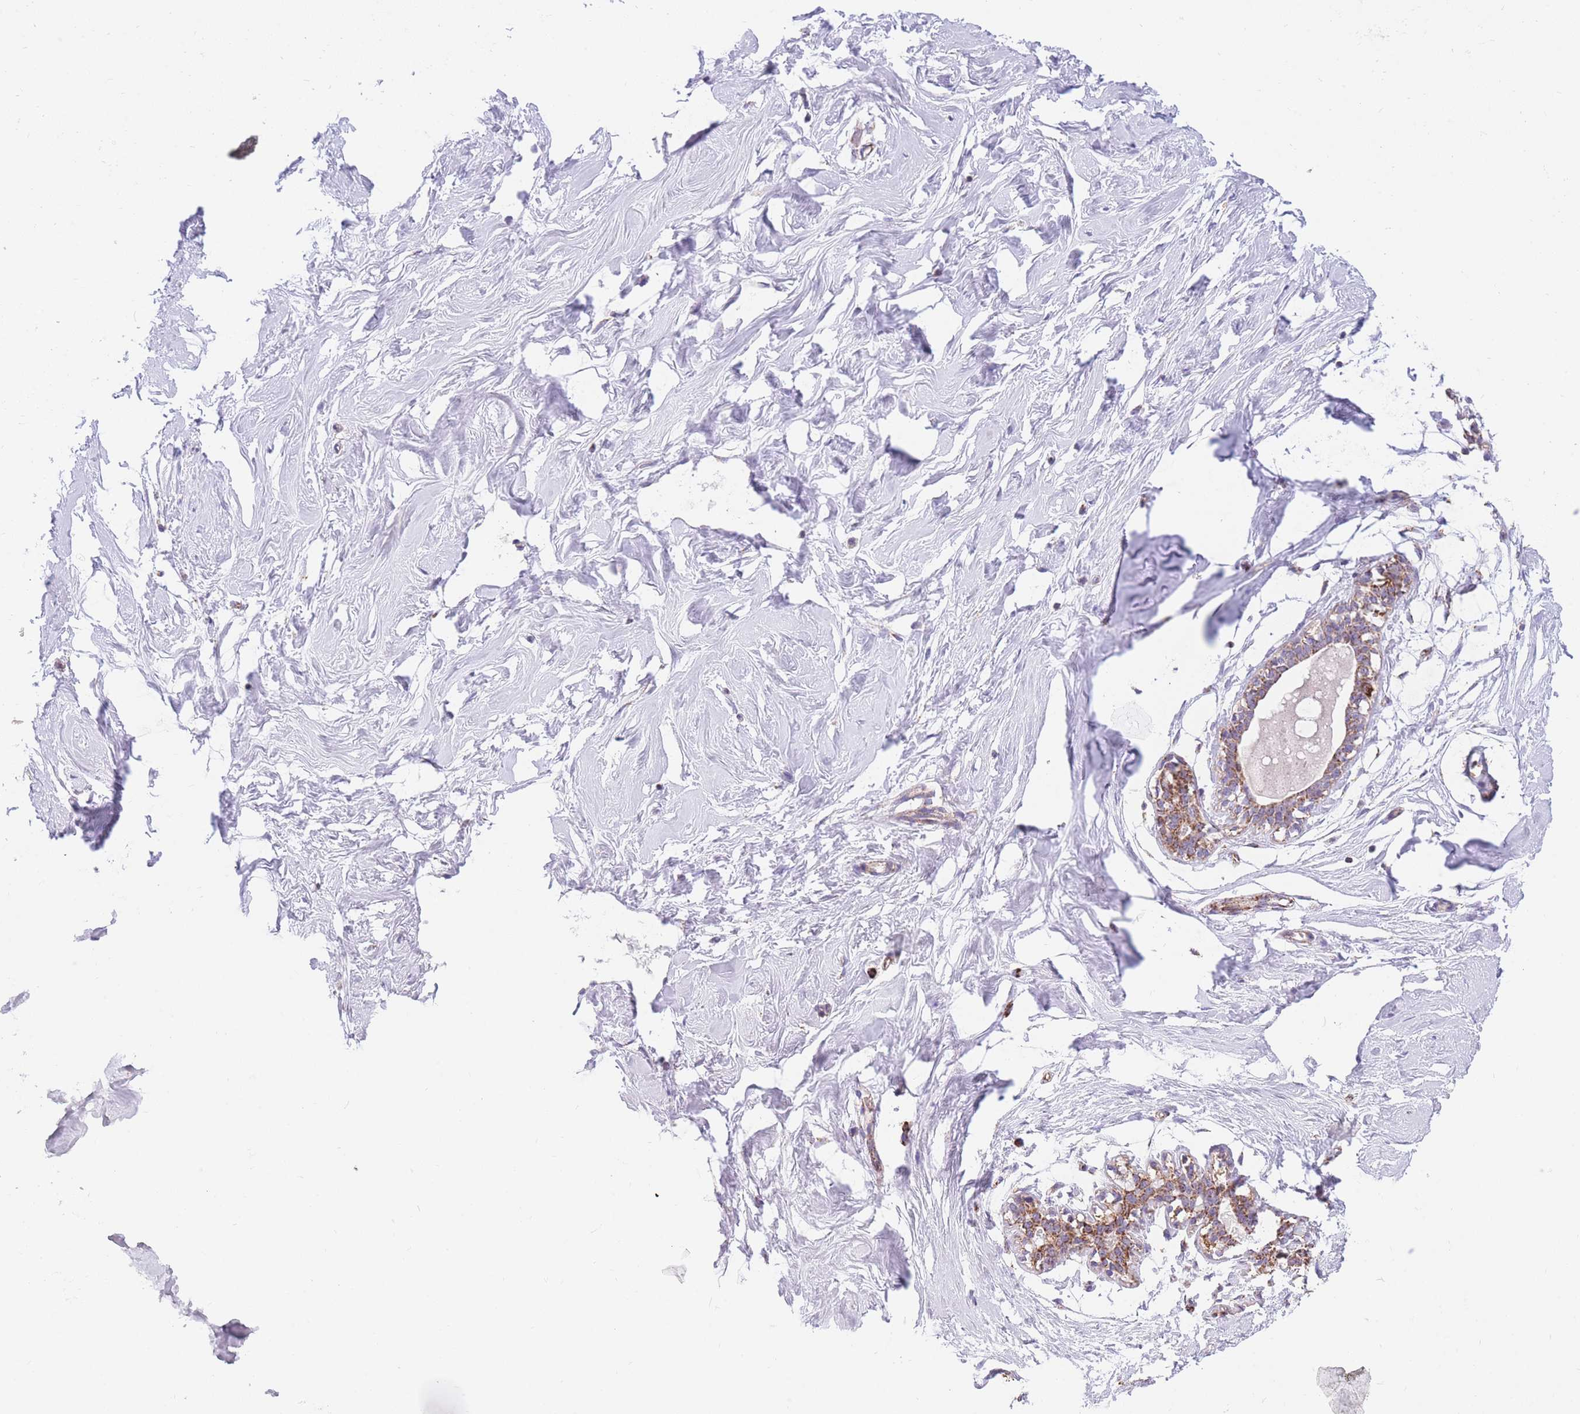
{"staining": {"intensity": "negative", "quantity": "none", "location": "none"}, "tissue": "breast", "cell_type": "Adipocytes", "image_type": "normal", "snomed": [{"axis": "morphology", "description": "Normal tissue, NOS"}, {"axis": "morphology", "description": "Adenoma, NOS"}, {"axis": "topography", "description": "Breast"}], "caption": "A high-resolution photomicrograph shows immunohistochemistry staining of benign breast, which shows no significant expression in adipocytes. (DAB immunohistochemistry, high magnification).", "gene": "DDX49", "patient": {"sex": "female", "age": 23}}